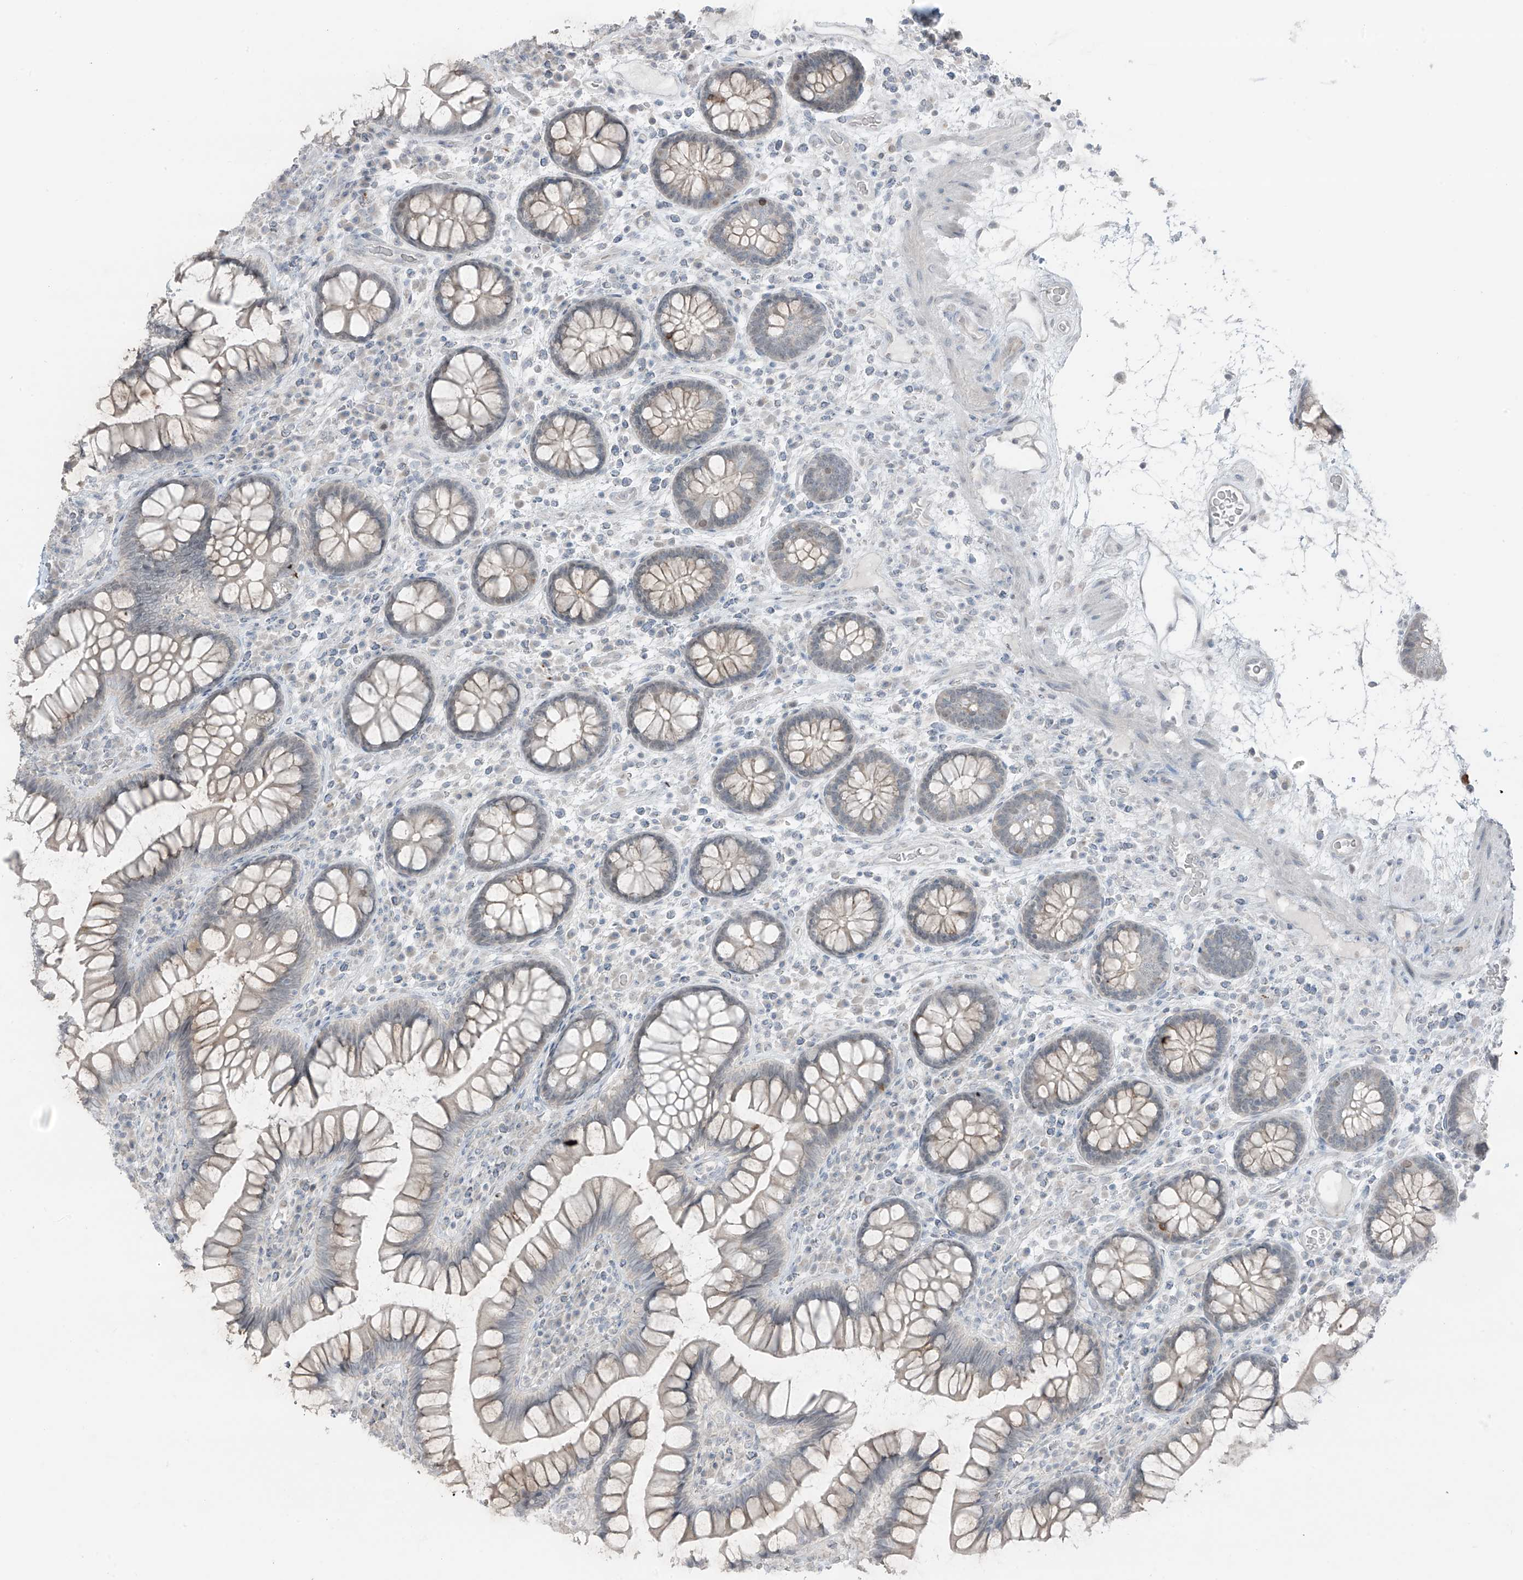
{"staining": {"intensity": "weak", "quantity": "25%-75%", "location": "cytoplasmic/membranous"}, "tissue": "colon", "cell_type": "Endothelial cells", "image_type": "normal", "snomed": [{"axis": "morphology", "description": "Normal tissue, NOS"}, {"axis": "topography", "description": "Colon"}], "caption": "This is a histology image of immunohistochemistry (IHC) staining of normal colon, which shows weak staining in the cytoplasmic/membranous of endothelial cells.", "gene": "PRDM6", "patient": {"sex": "female", "age": 79}}